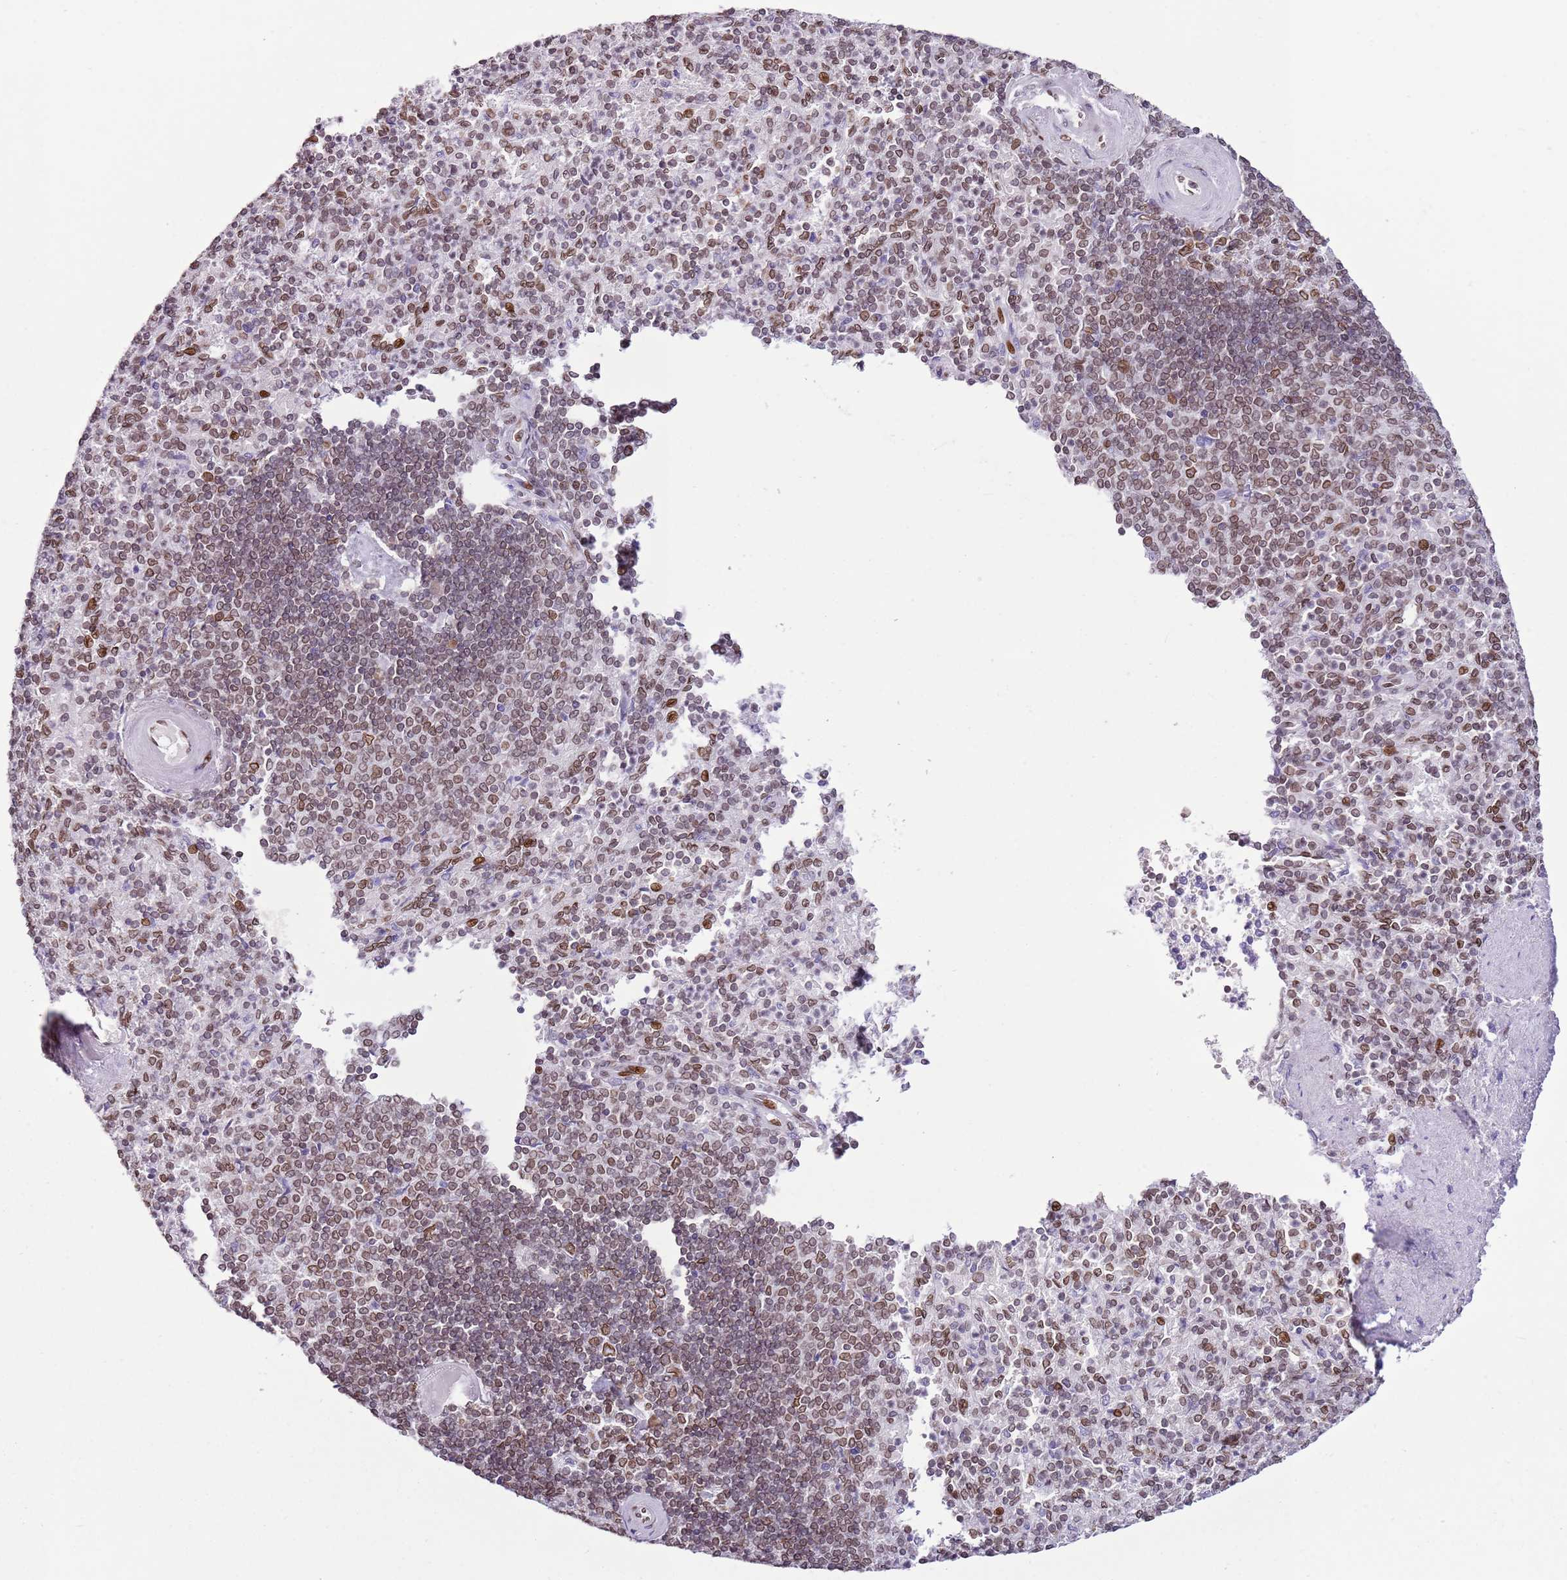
{"staining": {"intensity": "moderate", "quantity": ">75%", "location": "cytoplasmic/membranous,nuclear"}, "tissue": "spleen", "cell_type": "Cells in red pulp", "image_type": "normal", "snomed": [{"axis": "morphology", "description": "Normal tissue, NOS"}, {"axis": "topography", "description": "Spleen"}], "caption": "This is an image of IHC staining of benign spleen, which shows moderate expression in the cytoplasmic/membranous,nuclear of cells in red pulp.", "gene": "POU6F1", "patient": {"sex": "male", "age": 82}}